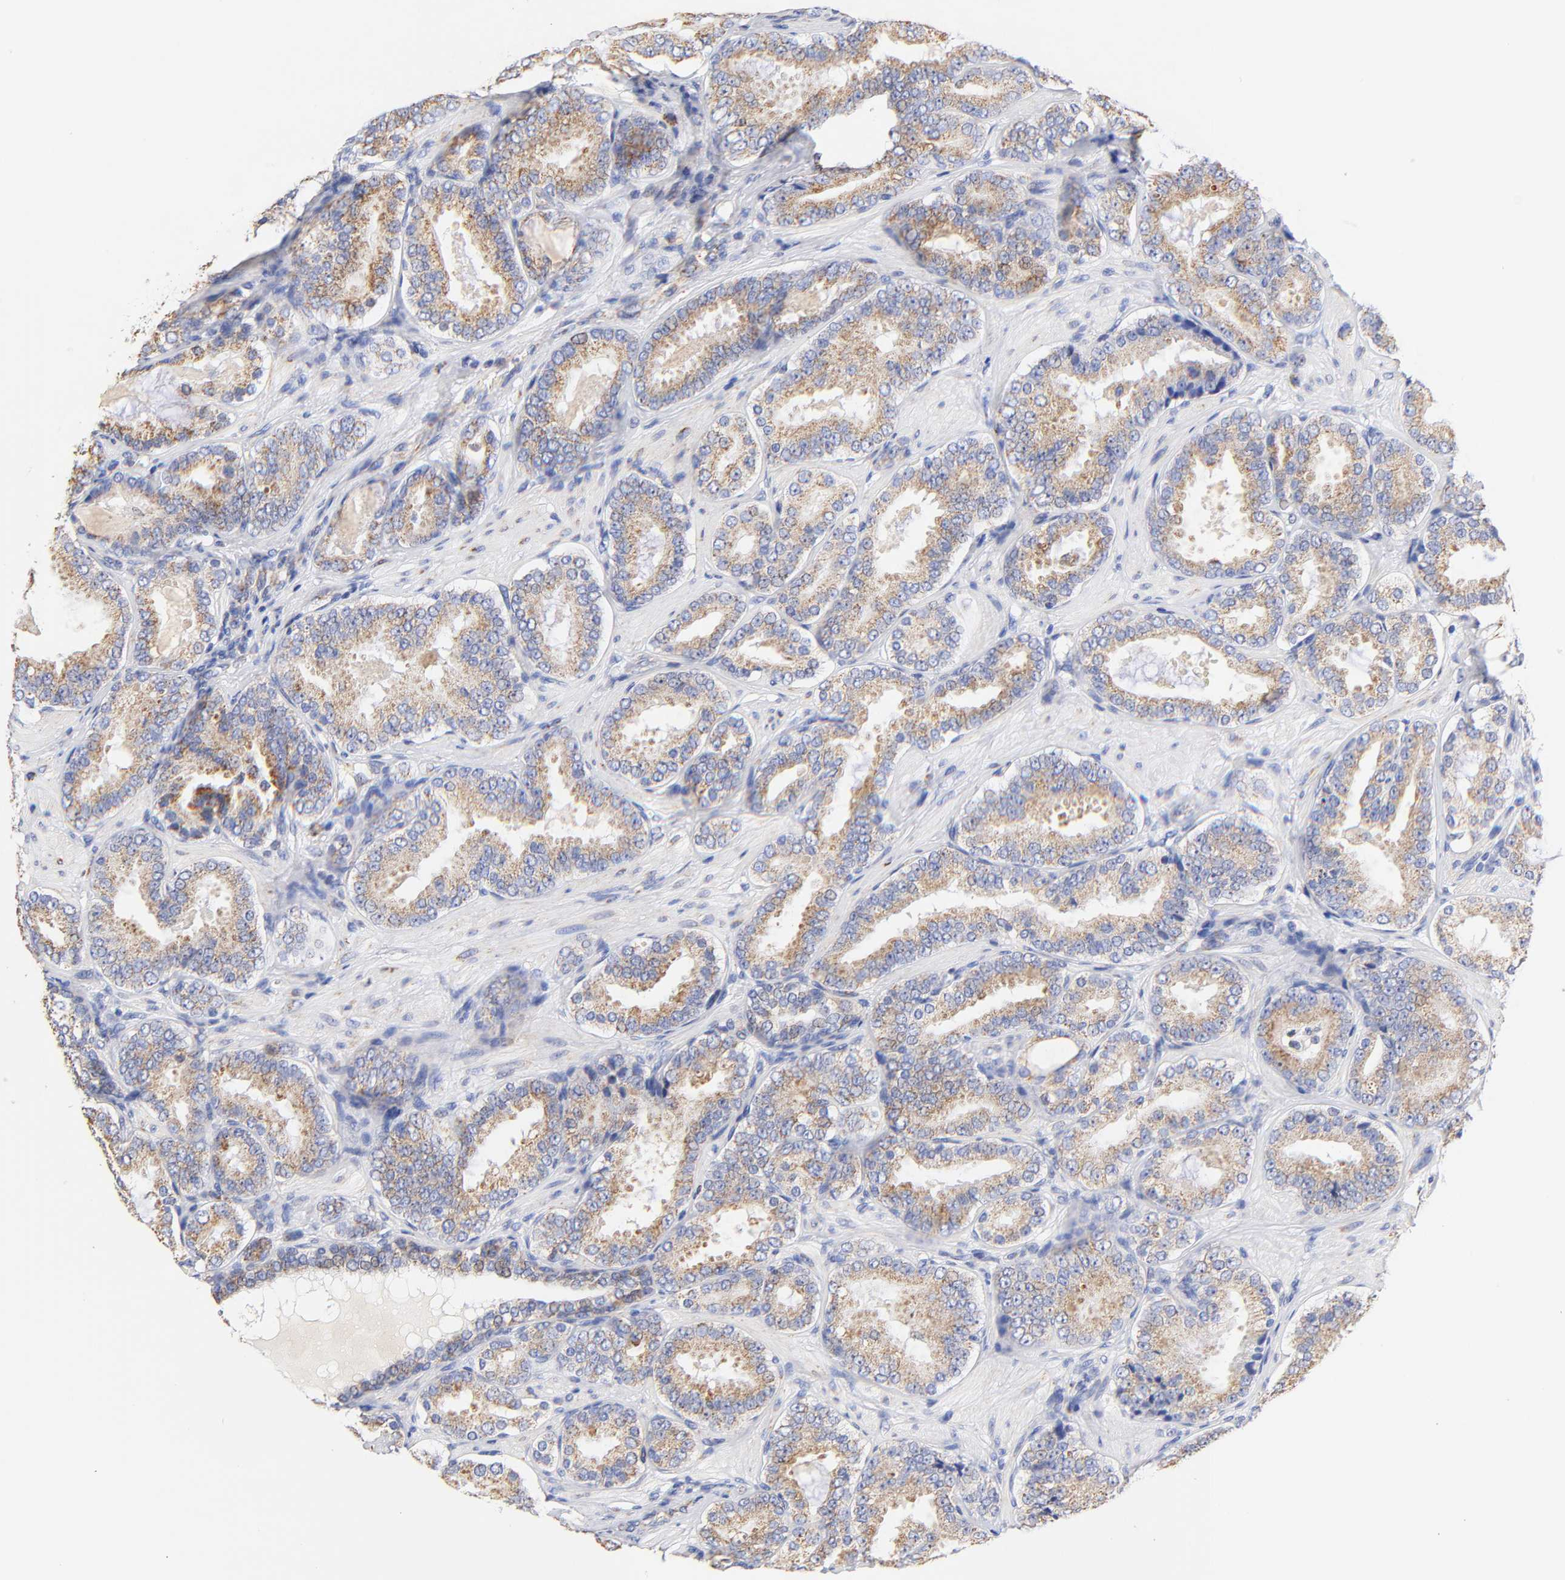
{"staining": {"intensity": "moderate", "quantity": ">75%", "location": "cytoplasmic/membranous"}, "tissue": "prostate cancer", "cell_type": "Tumor cells", "image_type": "cancer", "snomed": [{"axis": "morphology", "description": "Adenocarcinoma, Low grade"}, {"axis": "topography", "description": "Prostate"}], "caption": "Moderate cytoplasmic/membranous positivity is seen in about >75% of tumor cells in prostate adenocarcinoma (low-grade). (IHC, brightfield microscopy, high magnification).", "gene": "ATP5F1D", "patient": {"sex": "male", "age": 59}}